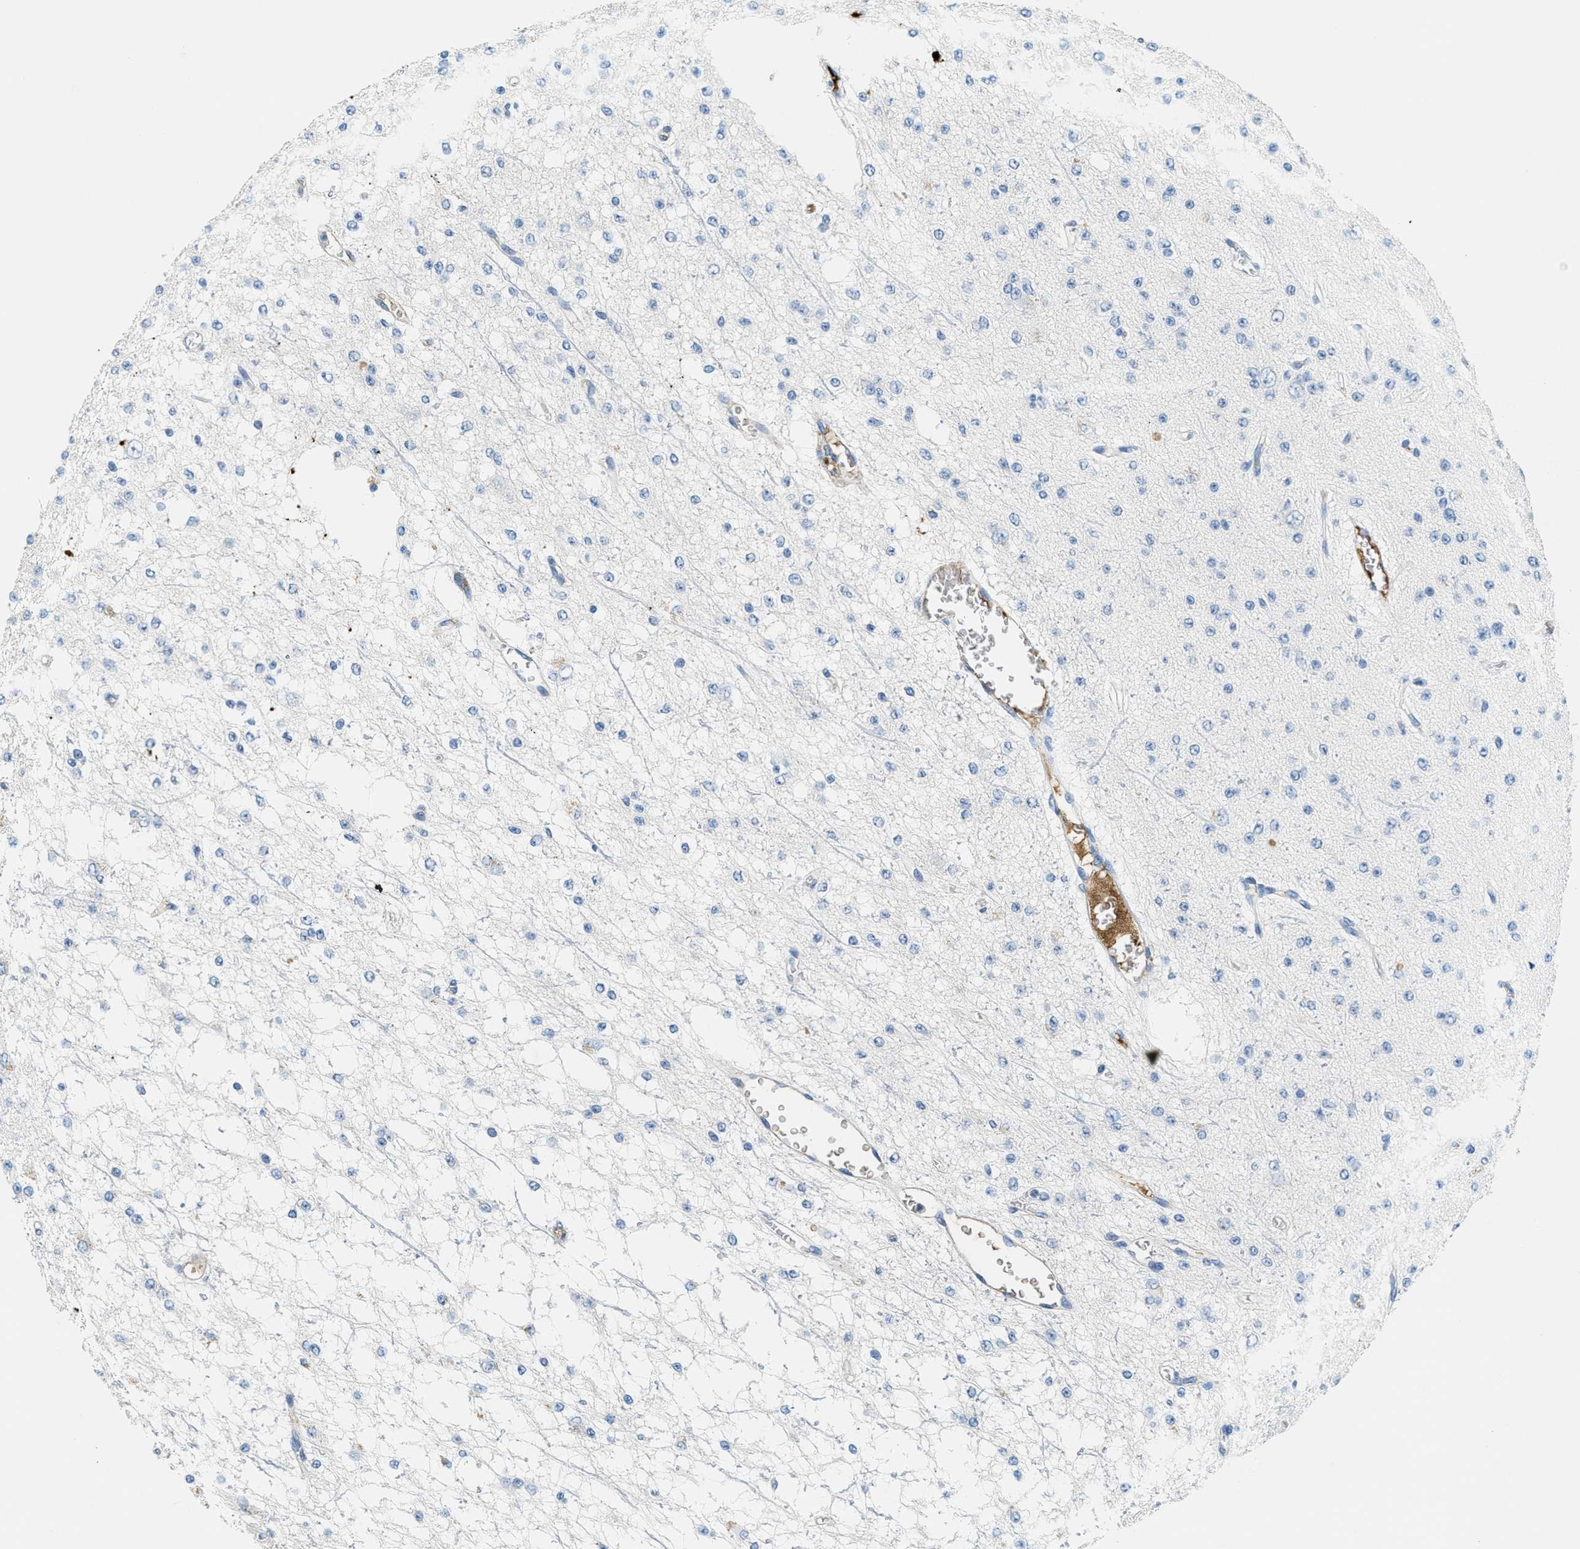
{"staining": {"intensity": "negative", "quantity": "none", "location": "none"}, "tissue": "glioma", "cell_type": "Tumor cells", "image_type": "cancer", "snomed": [{"axis": "morphology", "description": "Glioma, malignant, Low grade"}, {"axis": "topography", "description": "Brain"}], "caption": "Immunohistochemistry of human glioma displays no expression in tumor cells.", "gene": "A2M", "patient": {"sex": "male", "age": 38}}